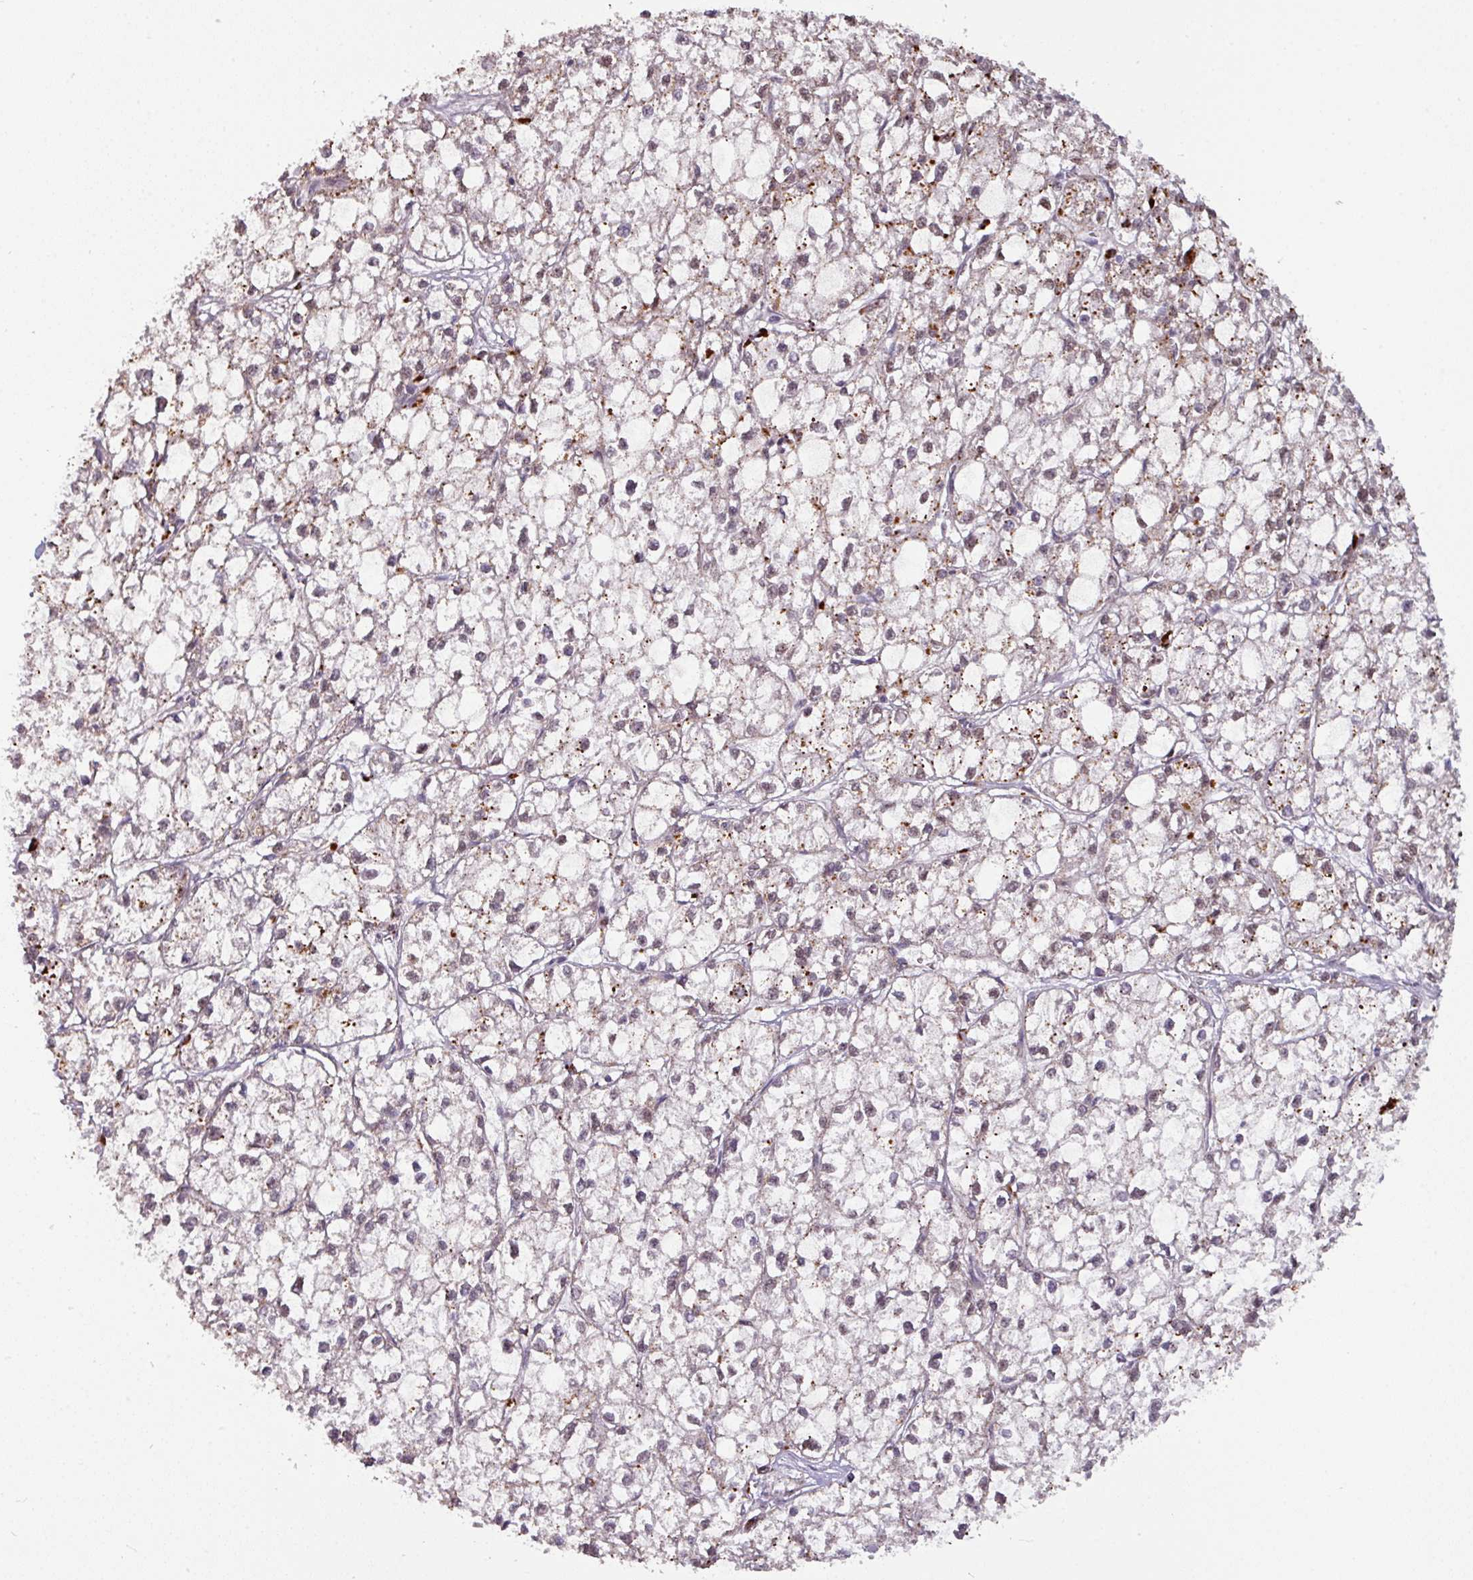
{"staining": {"intensity": "weak", "quantity": "25%-75%", "location": "cytoplasmic/membranous"}, "tissue": "liver cancer", "cell_type": "Tumor cells", "image_type": "cancer", "snomed": [{"axis": "morphology", "description": "Carcinoma, Hepatocellular, NOS"}, {"axis": "topography", "description": "Liver"}], "caption": "A high-resolution micrograph shows immunohistochemistry (IHC) staining of liver hepatocellular carcinoma, which reveals weak cytoplasmic/membranous expression in approximately 25%-75% of tumor cells.", "gene": "SWSAP1", "patient": {"sex": "female", "age": 43}}